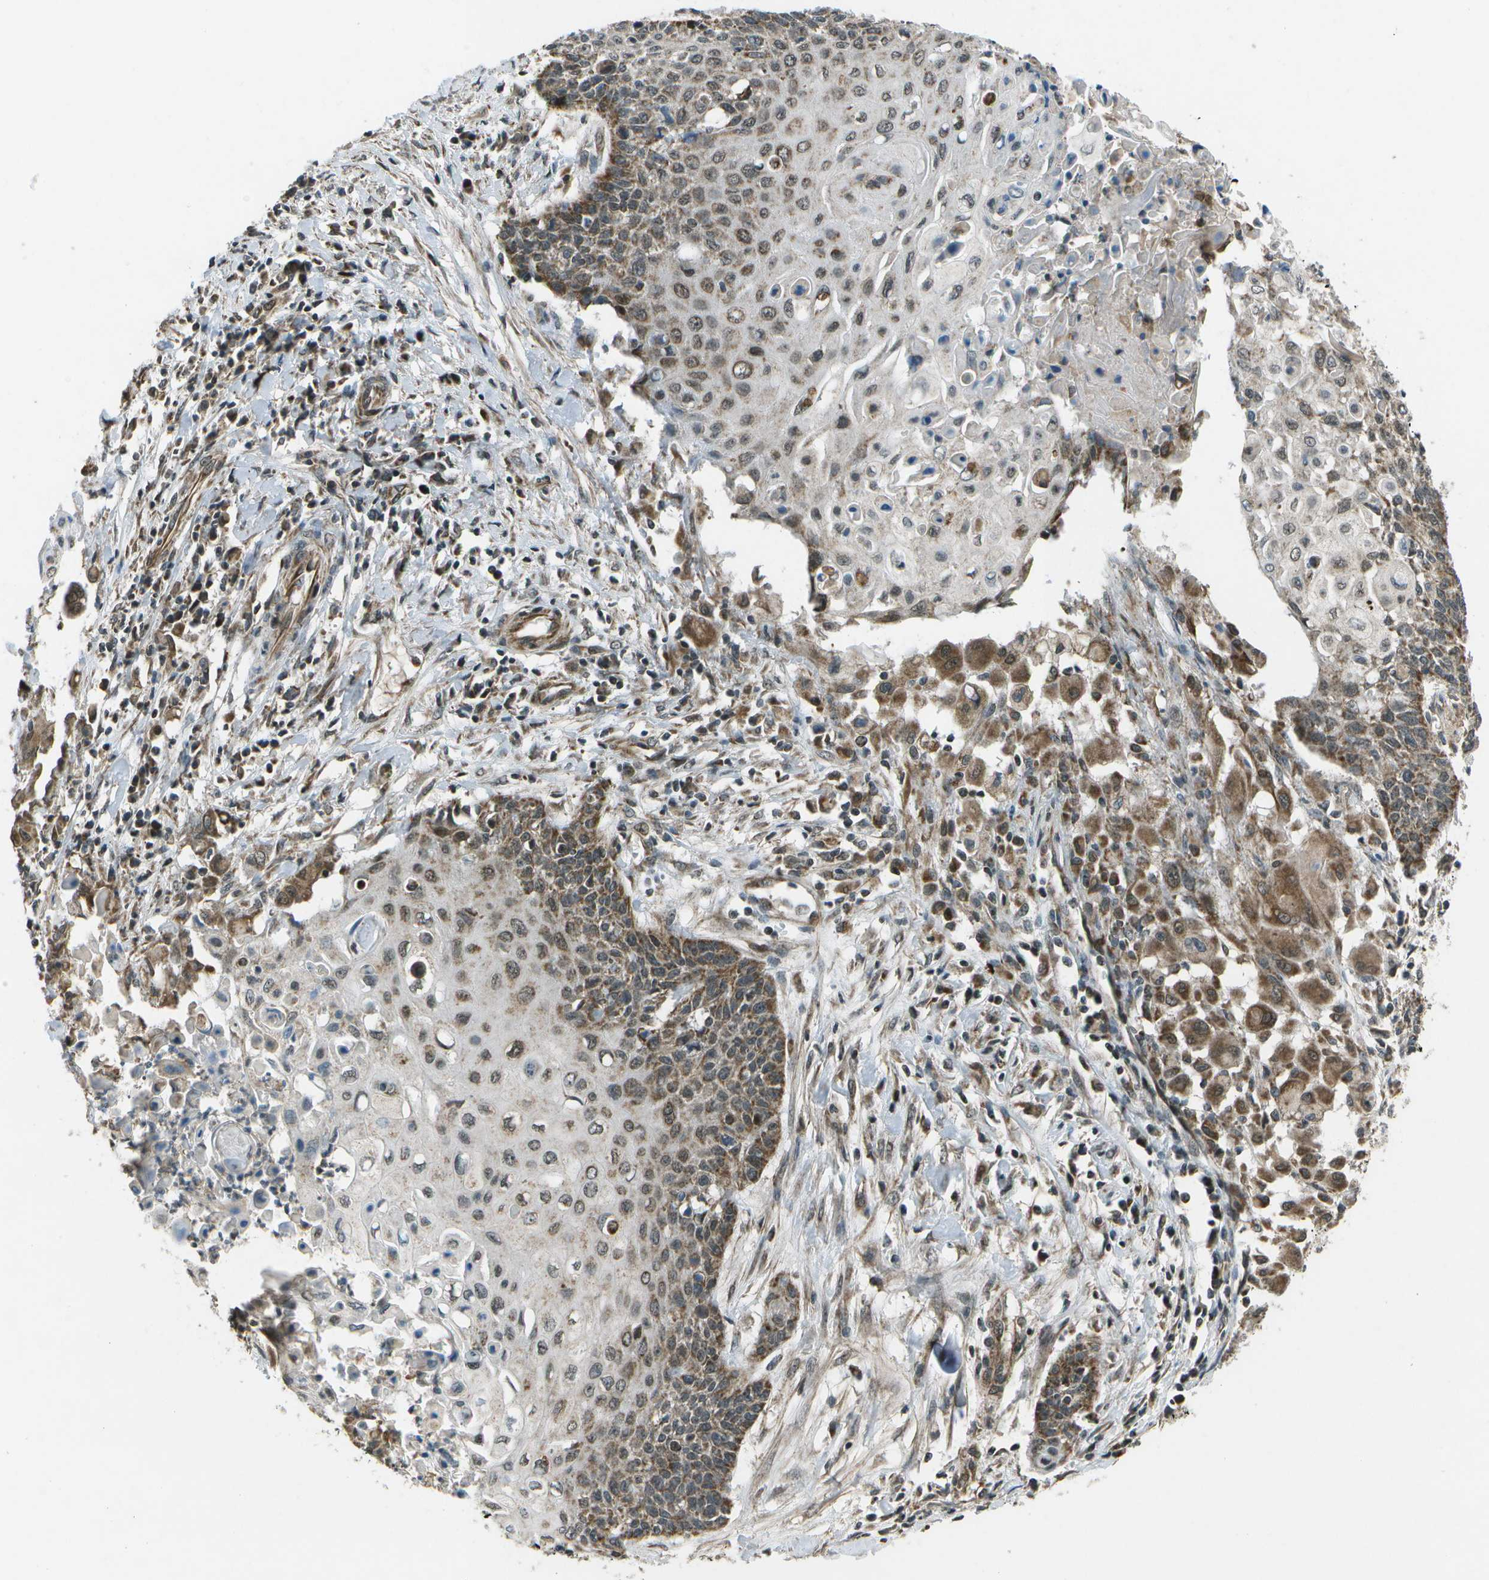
{"staining": {"intensity": "moderate", "quantity": "25%-75%", "location": "cytoplasmic/membranous,nuclear"}, "tissue": "cervical cancer", "cell_type": "Tumor cells", "image_type": "cancer", "snomed": [{"axis": "morphology", "description": "Squamous cell carcinoma, NOS"}, {"axis": "topography", "description": "Cervix"}], "caption": "This is a histology image of immunohistochemistry staining of squamous cell carcinoma (cervical), which shows moderate staining in the cytoplasmic/membranous and nuclear of tumor cells.", "gene": "EIF2AK1", "patient": {"sex": "female", "age": 39}}